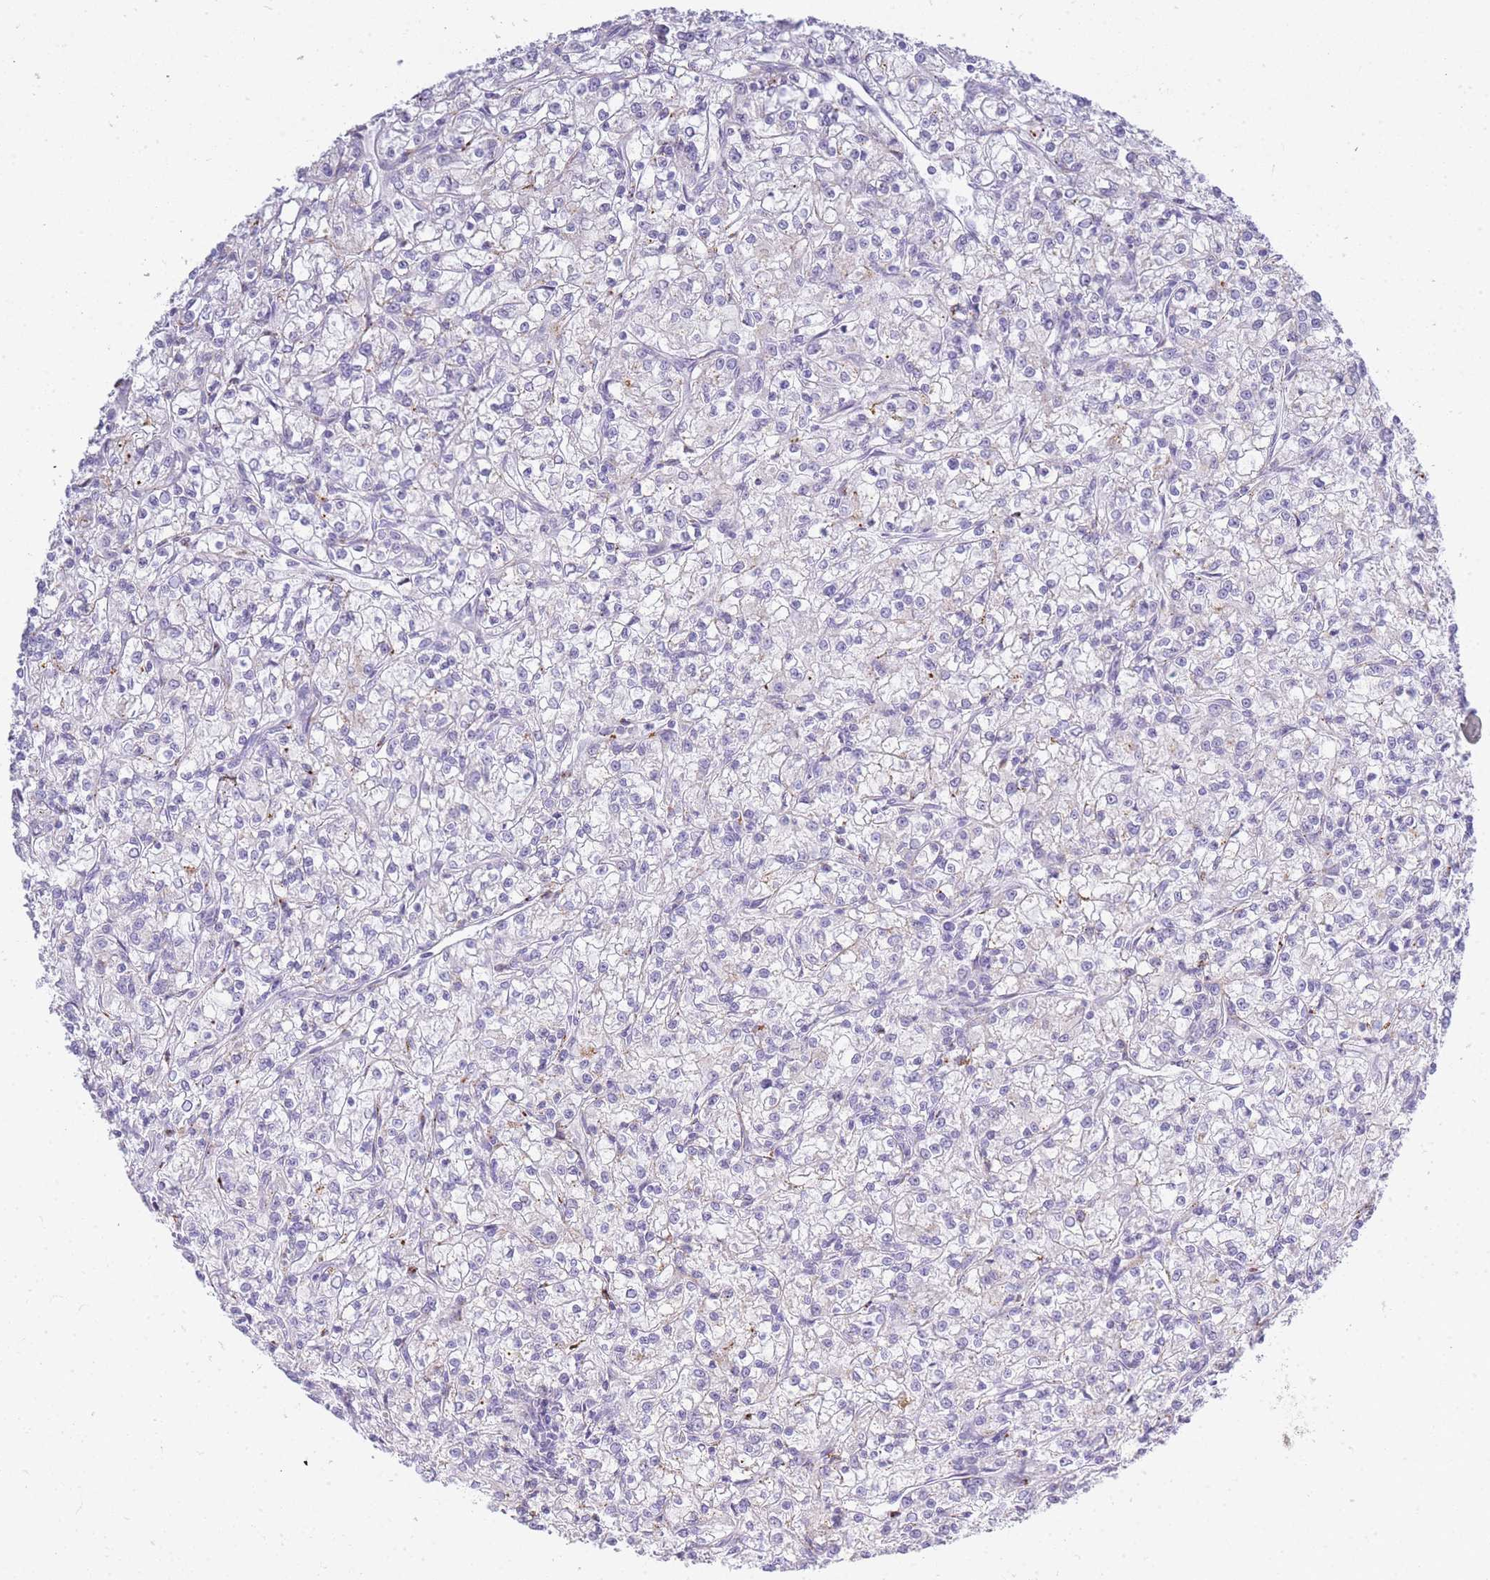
{"staining": {"intensity": "negative", "quantity": "none", "location": "none"}, "tissue": "renal cancer", "cell_type": "Tumor cells", "image_type": "cancer", "snomed": [{"axis": "morphology", "description": "Adenocarcinoma, NOS"}, {"axis": "topography", "description": "Kidney"}], "caption": "An immunohistochemistry photomicrograph of renal cancer (adenocarcinoma) is shown. There is no staining in tumor cells of renal cancer (adenocarcinoma).", "gene": "RHO", "patient": {"sex": "female", "age": 59}}